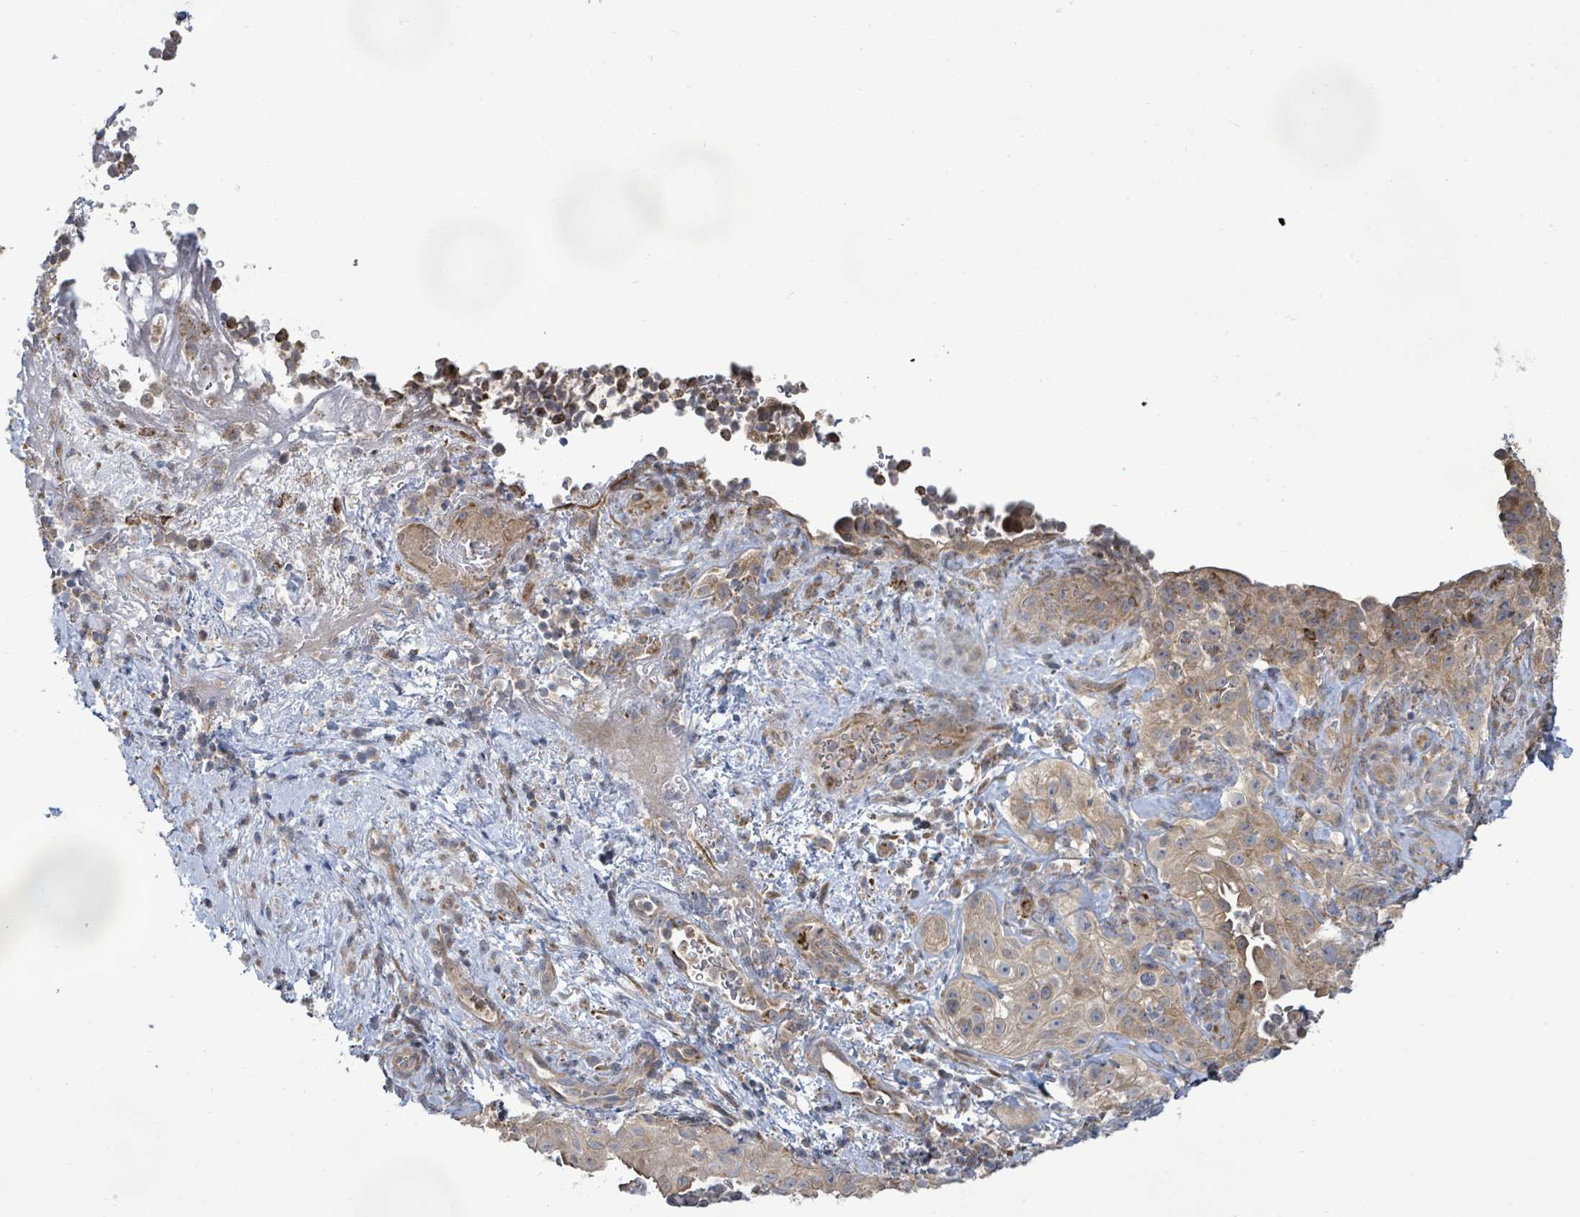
{"staining": {"intensity": "weak", "quantity": "25%-75%", "location": "cytoplasmic/membranous"}, "tissue": "cervical cancer", "cell_type": "Tumor cells", "image_type": "cancer", "snomed": [{"axis": "morphology", "description": "Squamous cell carcinoma, NOS"}, {"axis": "topography", "description": "Cervix"}], "caption": "Weak cytoplasmic/membranous positivity for a protein is identified in about 25%-75% of tumor cells of cervical cancer (squamous cell carcinoma) using IHC.", "gene": "KBTBD11", "patient": {"sex": "female", "age": 52}}